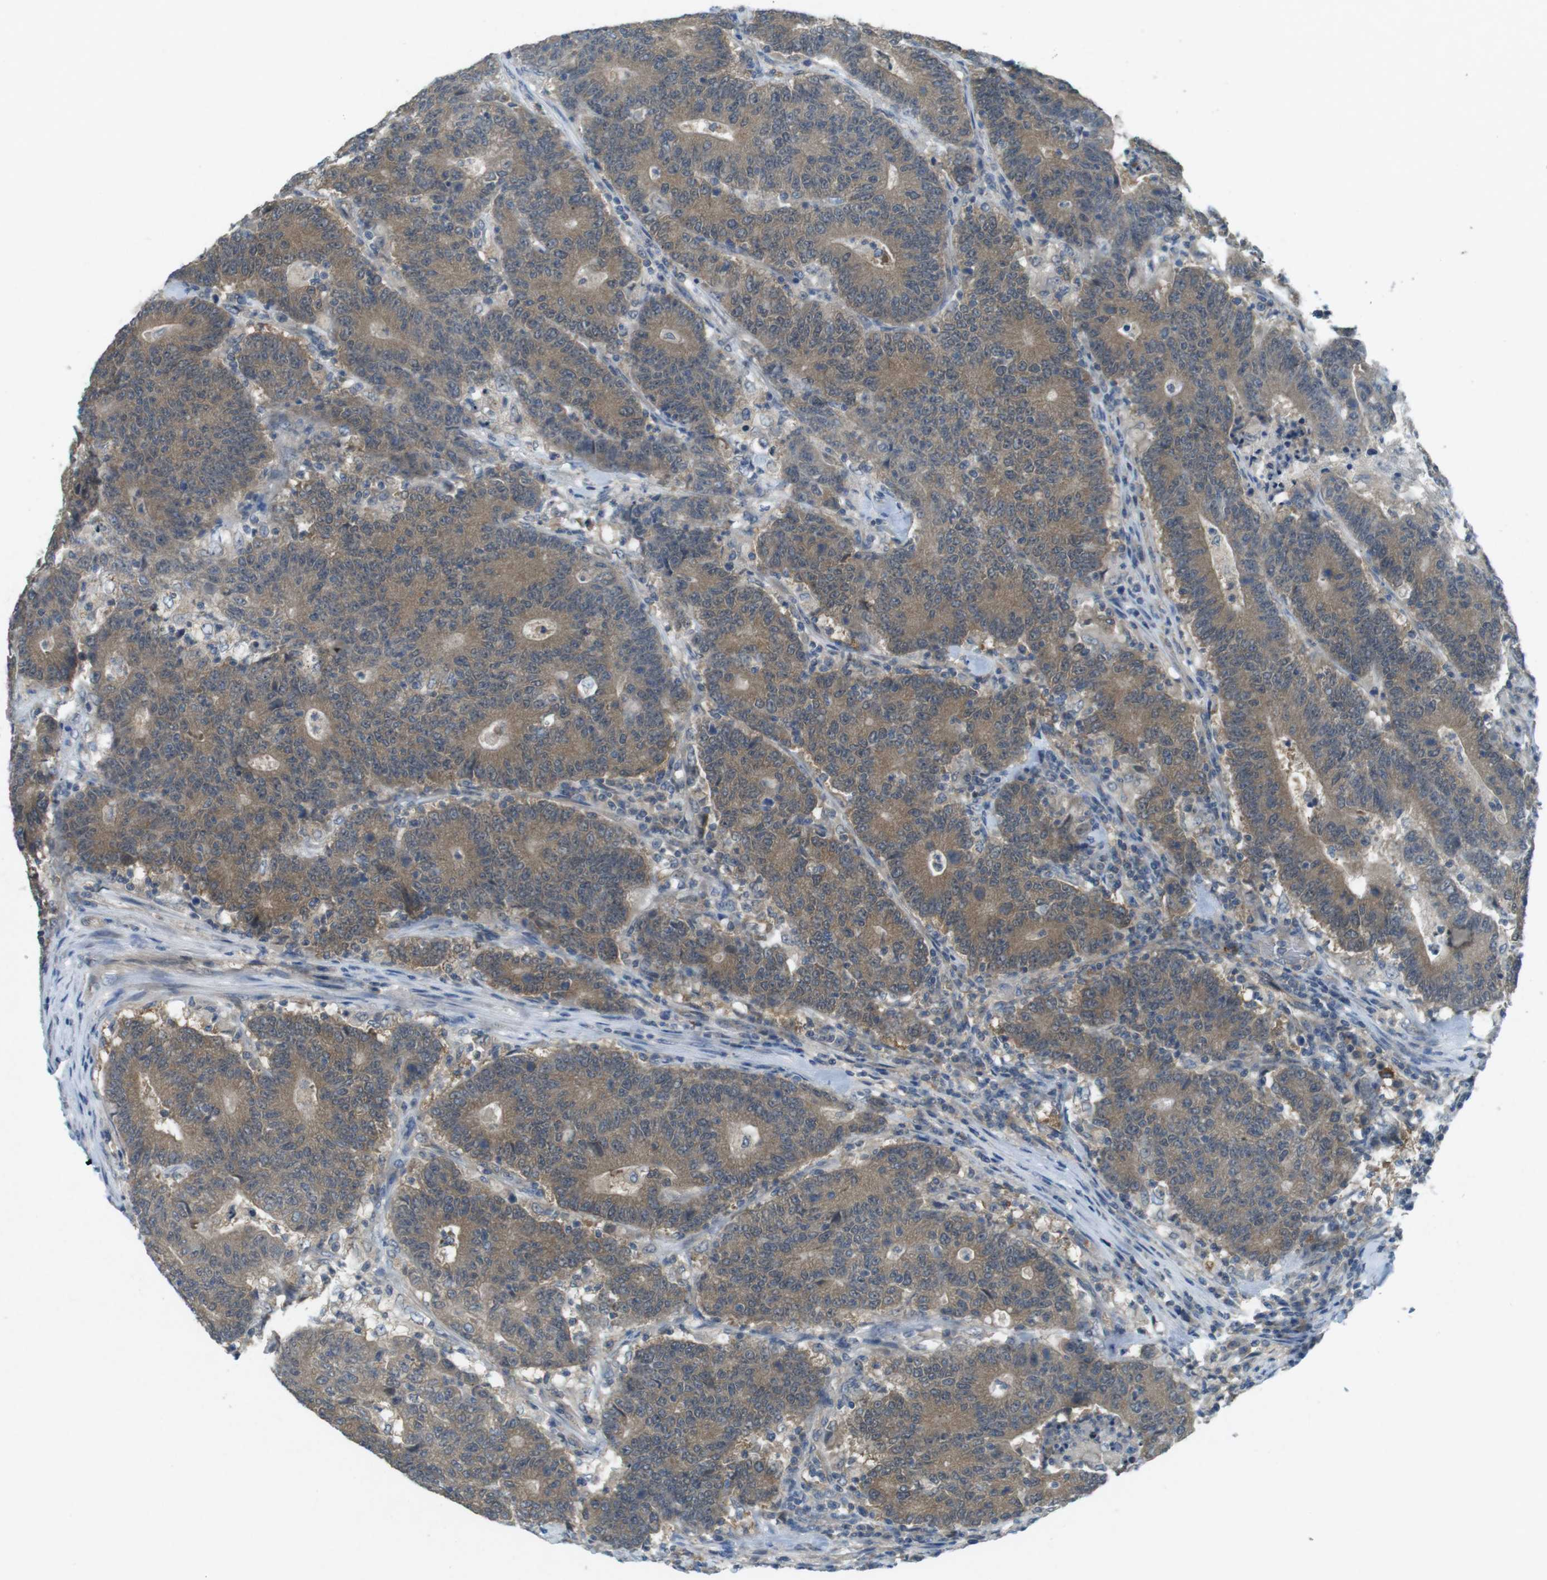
{"staining": {"intensity": "moderate", "quantity": ">75%", "location": "cytoplasmic/membranous"}, "tissue": "colorectal cancer", "cell_type": "Tumor cells", "image_type": "cancer", "snomed": [{"axis": "morphology", "description": "Normal tissue, NOS"}, {"axis": "morphology", "description": "Adenocarcinoma, NOS"}, {"axis": "topography", "description": "Colon"}], "caption": "The photomicrograph displays immunohistochemical staining of colorectal adenocarcinoma. There is moderate cytoplasmic/membranous expression is appreciated in about >75% of tumor cells.", "gene": "SUGT1", "patient": {"sex": "female", "age": 75}}